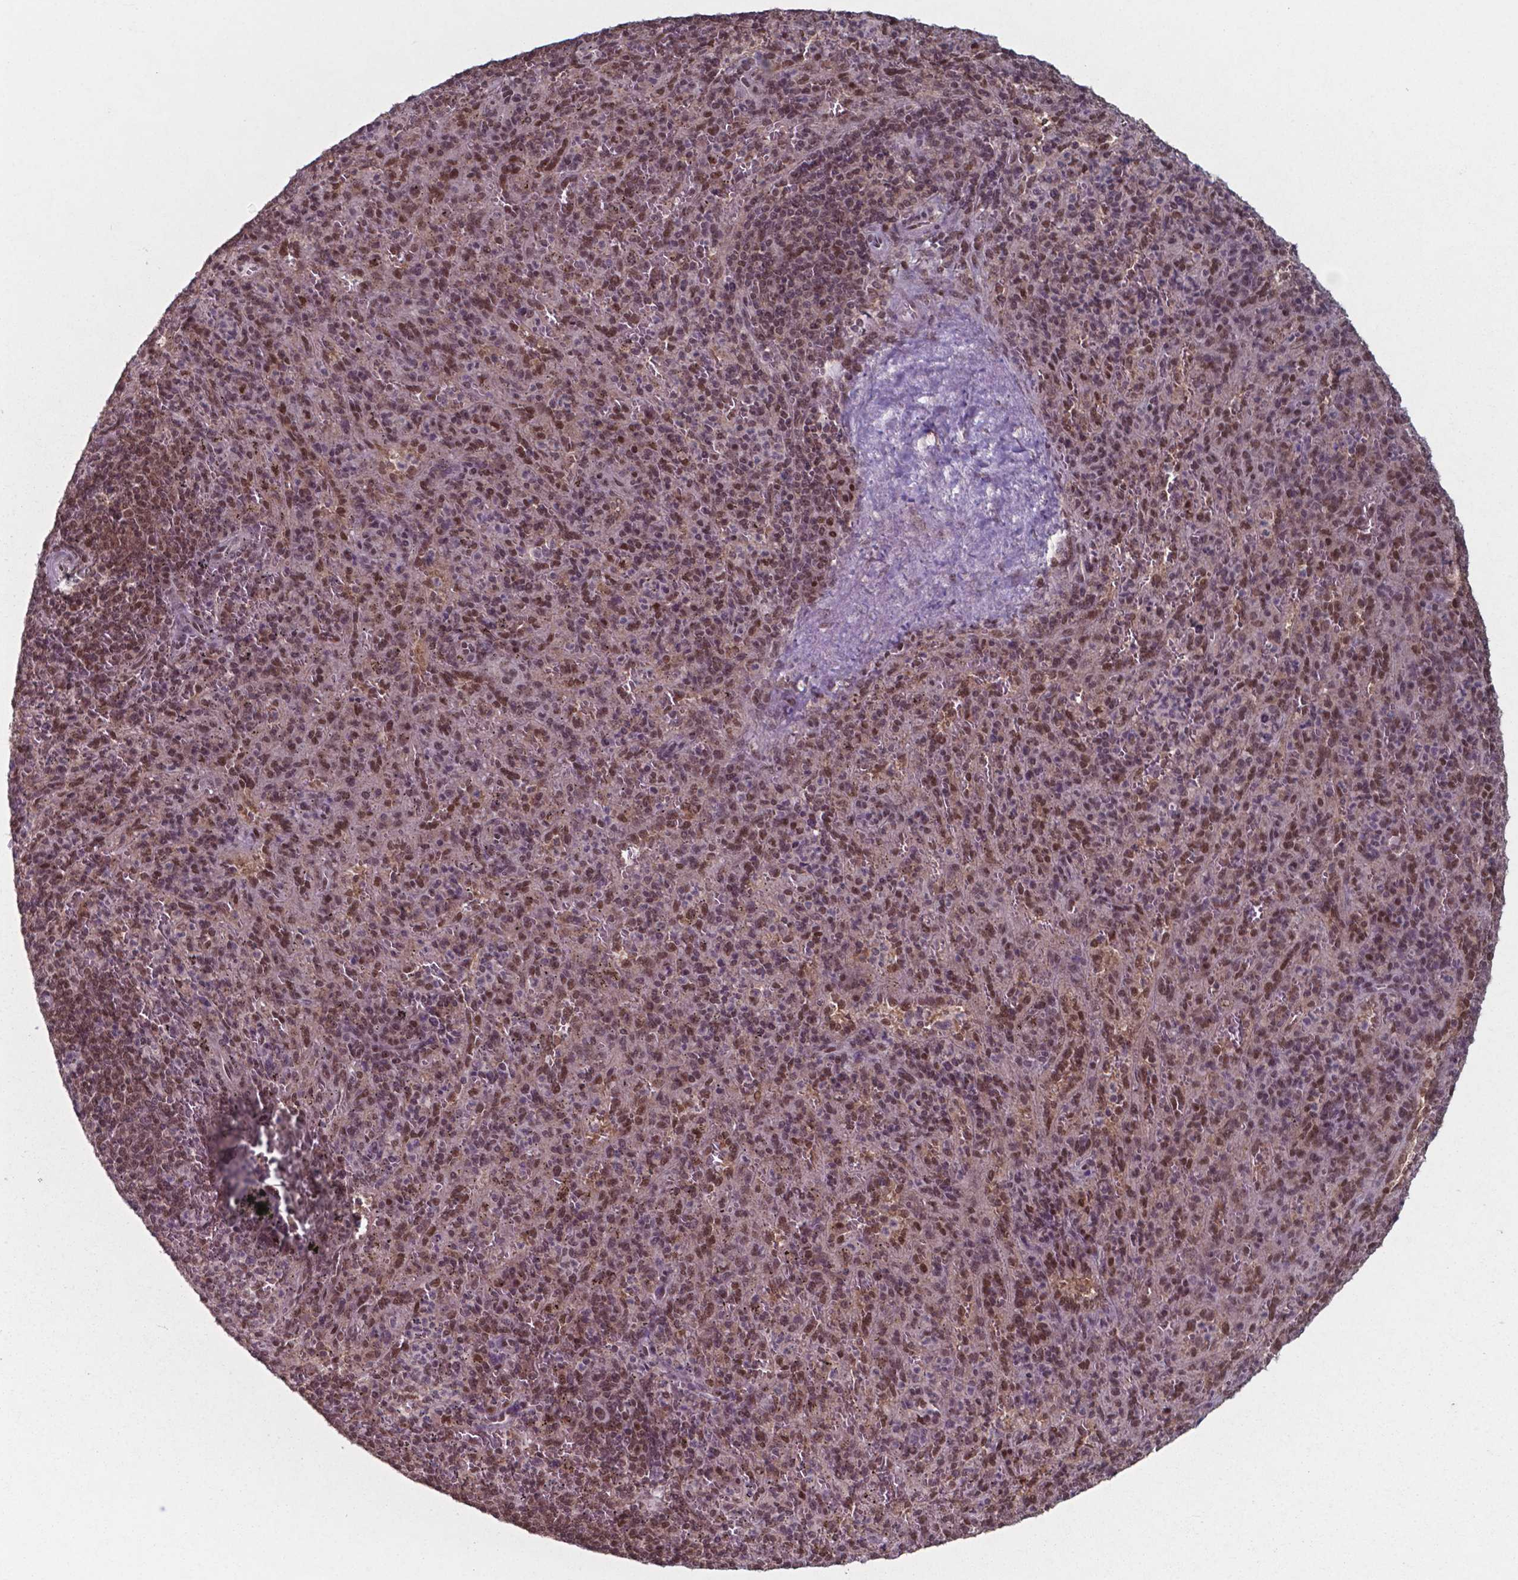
{"staining": {"intensity": "moderate", "quantity": "25%-75%", "location": "nuclear"}, "tissue": "spleen", "cell_type": "Cells in red pulp", "image_type": "normal", "snomed": [{"axis": "morphology", "description": "Normal tissue, NOS"}, {"axis": "topography", "description": "Spleen"}], "caption": "Immunohistochemical staining of unremarkable human spleen demonstrates 25%-75% levels of moderate nuclear protein staining in about 25%-75% of cells in red pulp. Ihc stains the protein of interest in brown and the nuclei are stained blue.", "gene": "UBA1", "patient": {"sex": "male", "age": 57}}